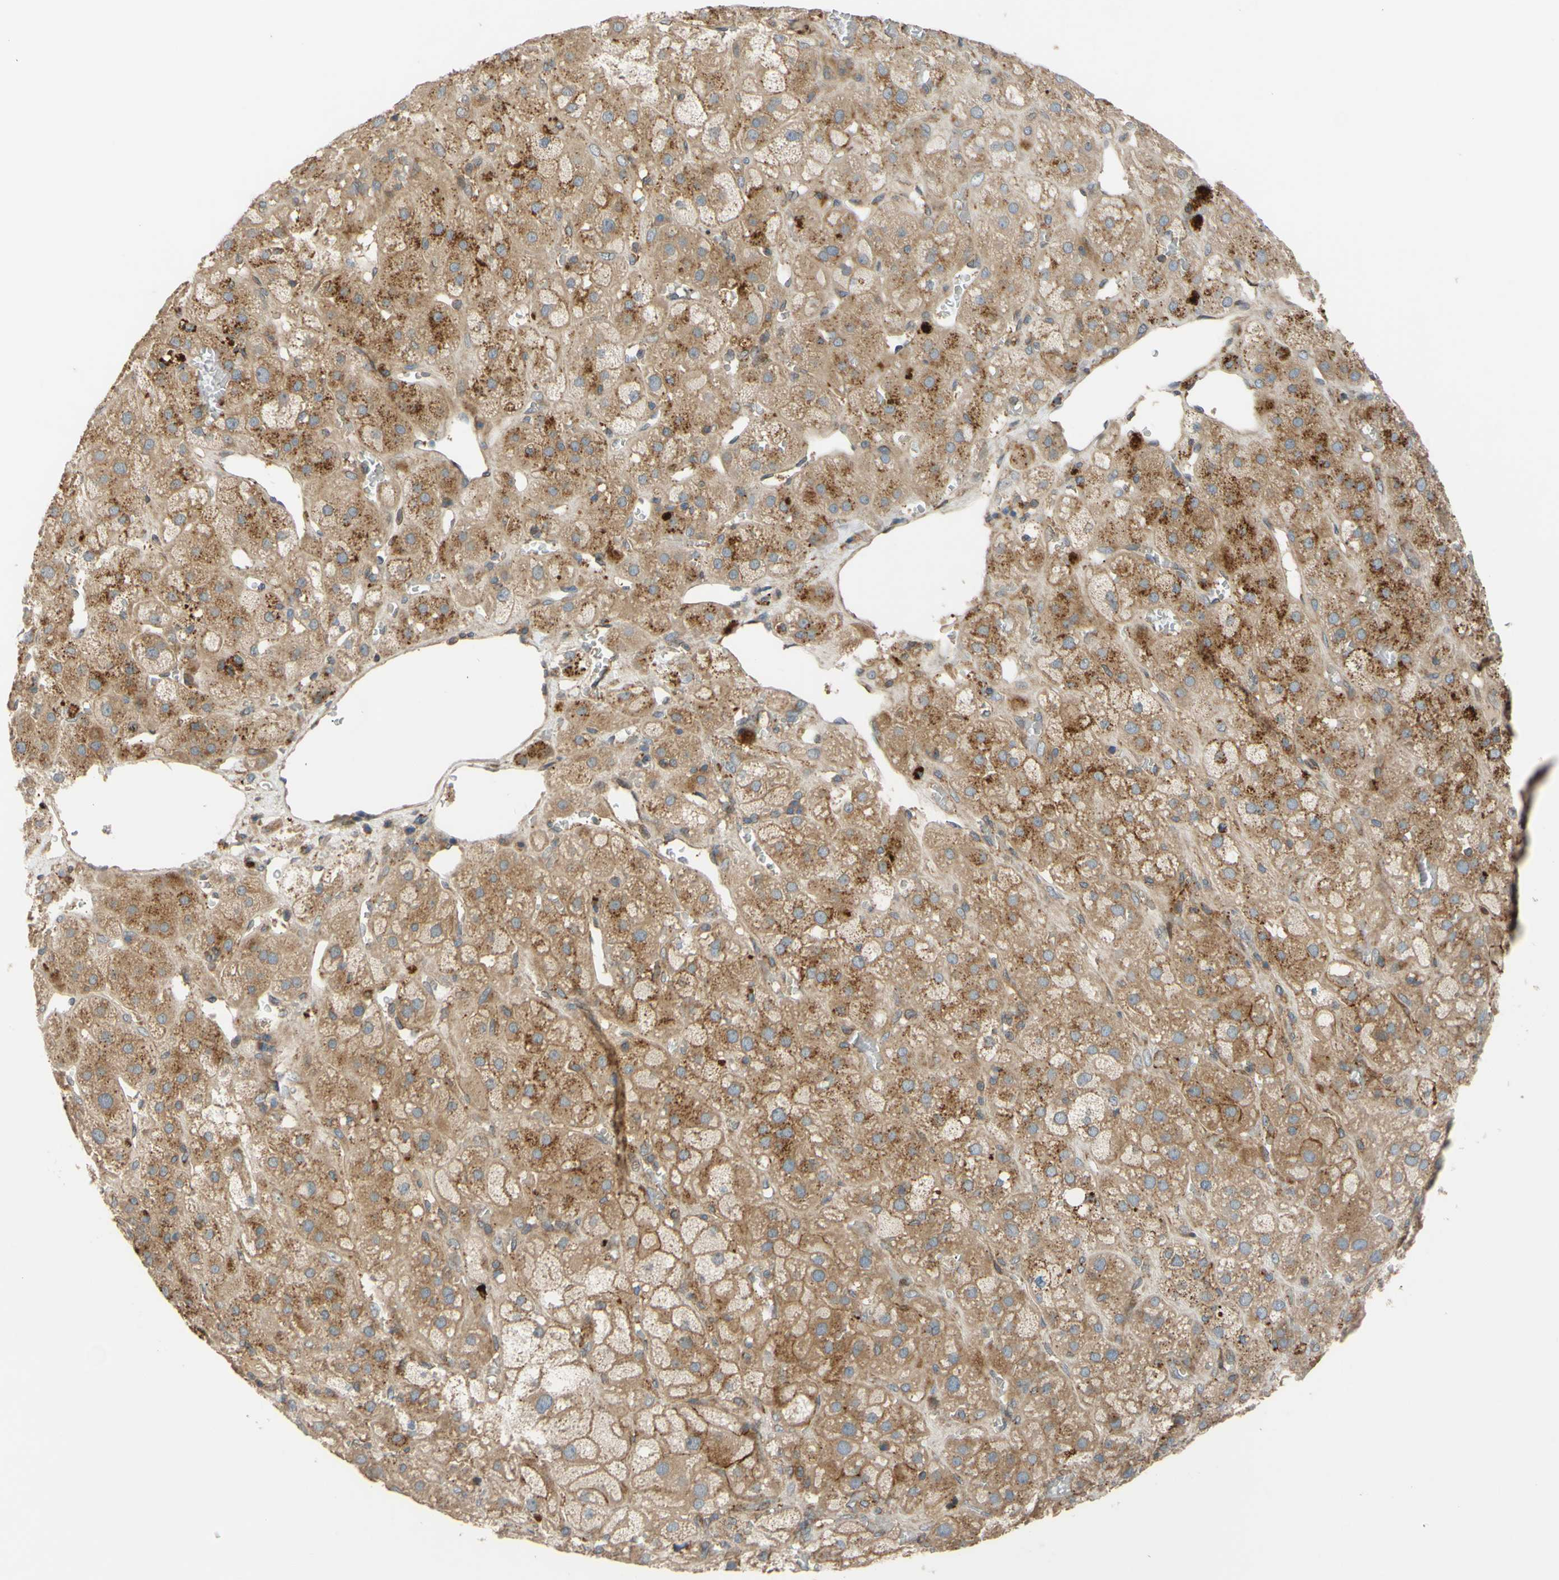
{"staining": {"intensity": "moderate", "quantity": ">75%", "location": "cytoplasmic/membranous"}, "tissue": "adrenal gland", "cell_type": "Glandular cells", "image_type": "normal", "snomed": [{"axis": "morphology", "description": "Normal tissue, NOS"}, {"axis": "topography", "description": "Adrenal gland"}], "caption": "Protein staining of benign adrenal gland demonstrates moderate cytoplasmic/membranous positivity in about >75% of glandular cells. (DAB (3,3'-diaminobenzidine) IHC, brown staining for protein, blue staining for nuclei).", "gene": "SPTLC1", "patient": {"sex": "female", "age": 47}}